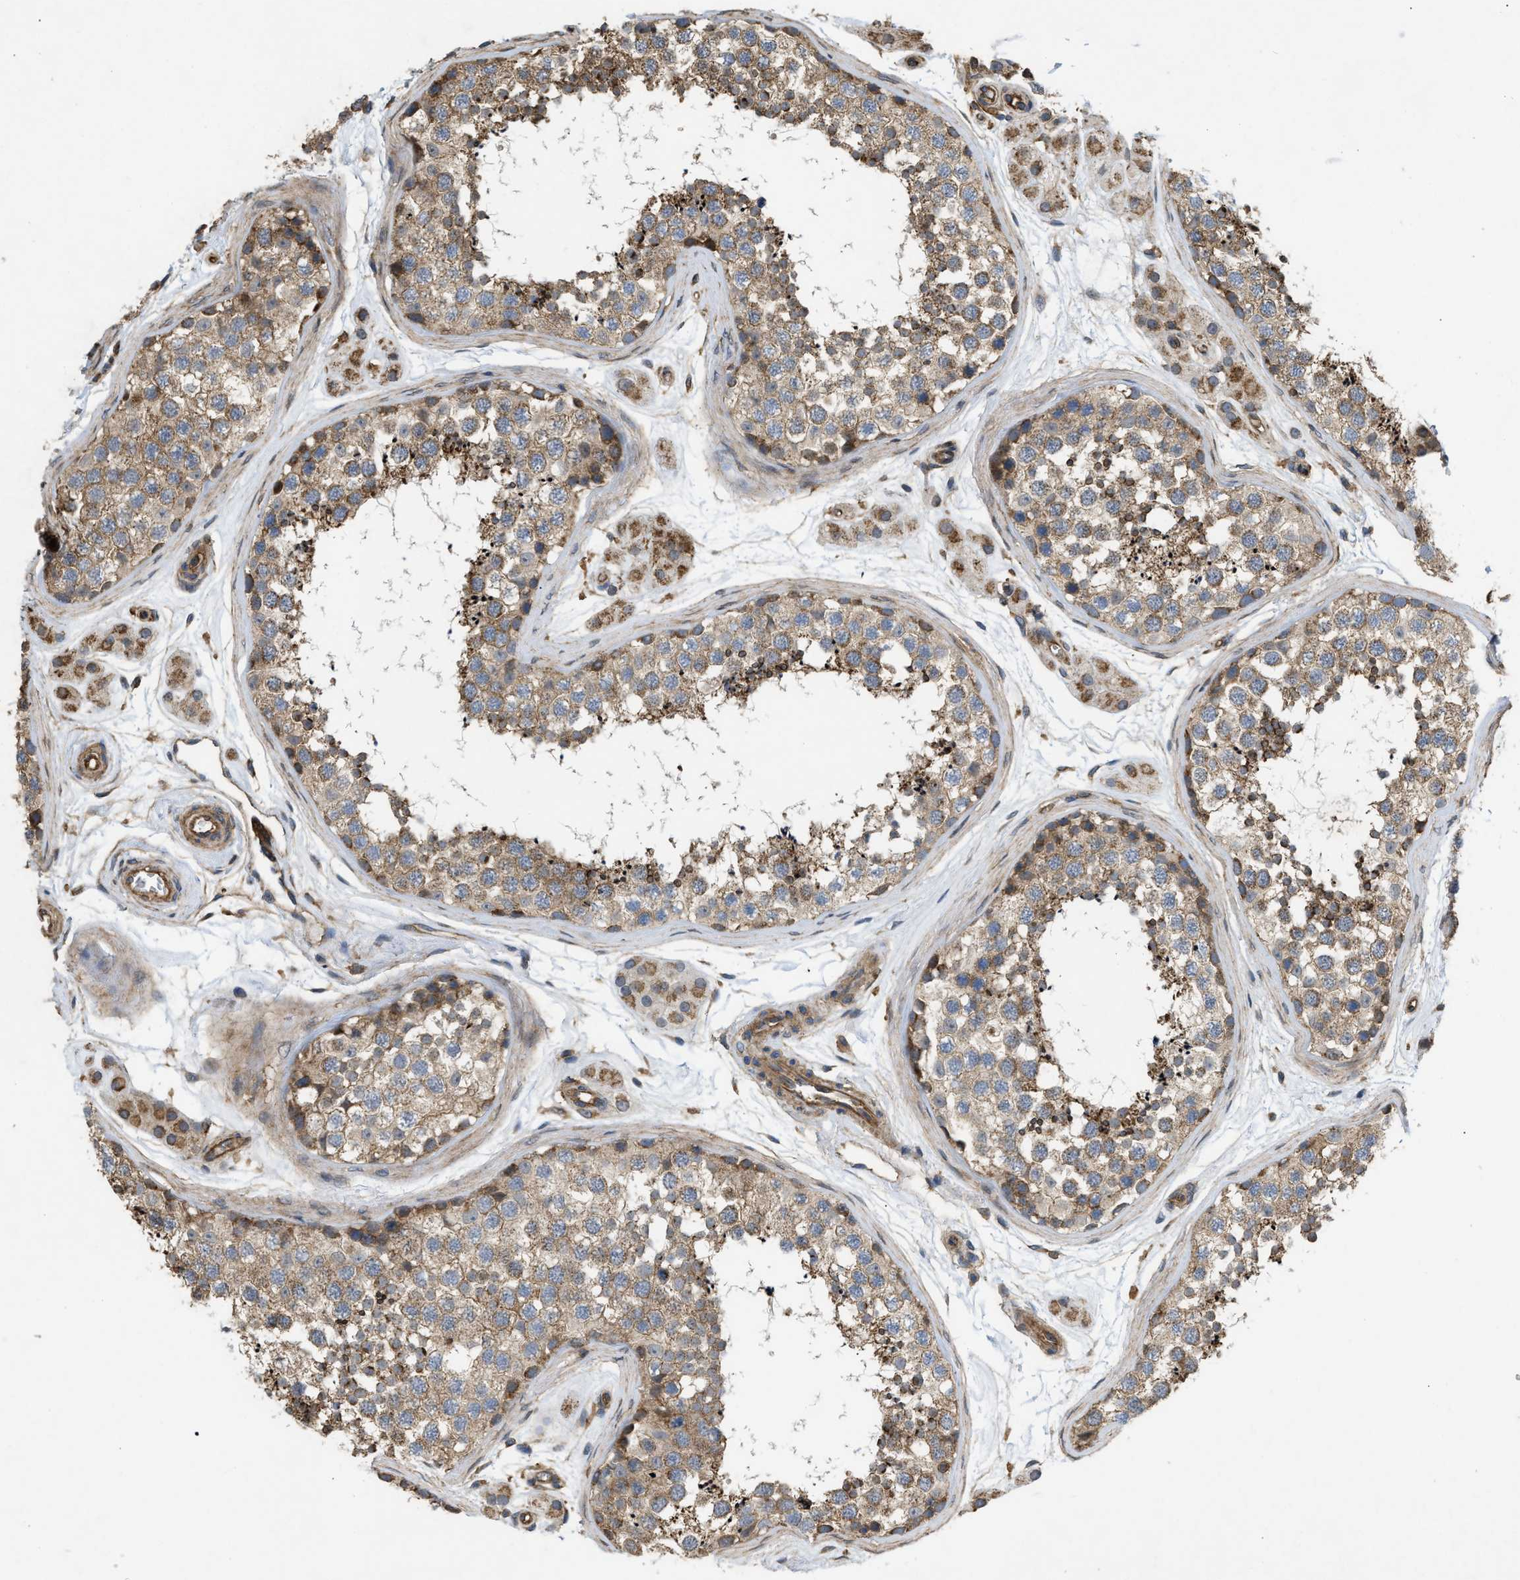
{"staining": {"intensity": "moderate", "quantity": "25%-75%", "location": "cytoplasmic/membranous"}, "tissue": "testis", "cell_type": "Cells in seminiferous ducts", "image_type": "normal", "snomed": [{"axis": "morphology", "description": "Normal tissue, NOS"}, {"axis": "topography", "description": "Testis"}], "caption": "Approximately 25%-75% of cells in seminiferous ducts in benign human testis display moderate cytoplasmic/membranous protein positivity as visualized by brown immunohistochemical staining.", "gene": "GNB4", "patient": {"sex": "male", "age": 56}}